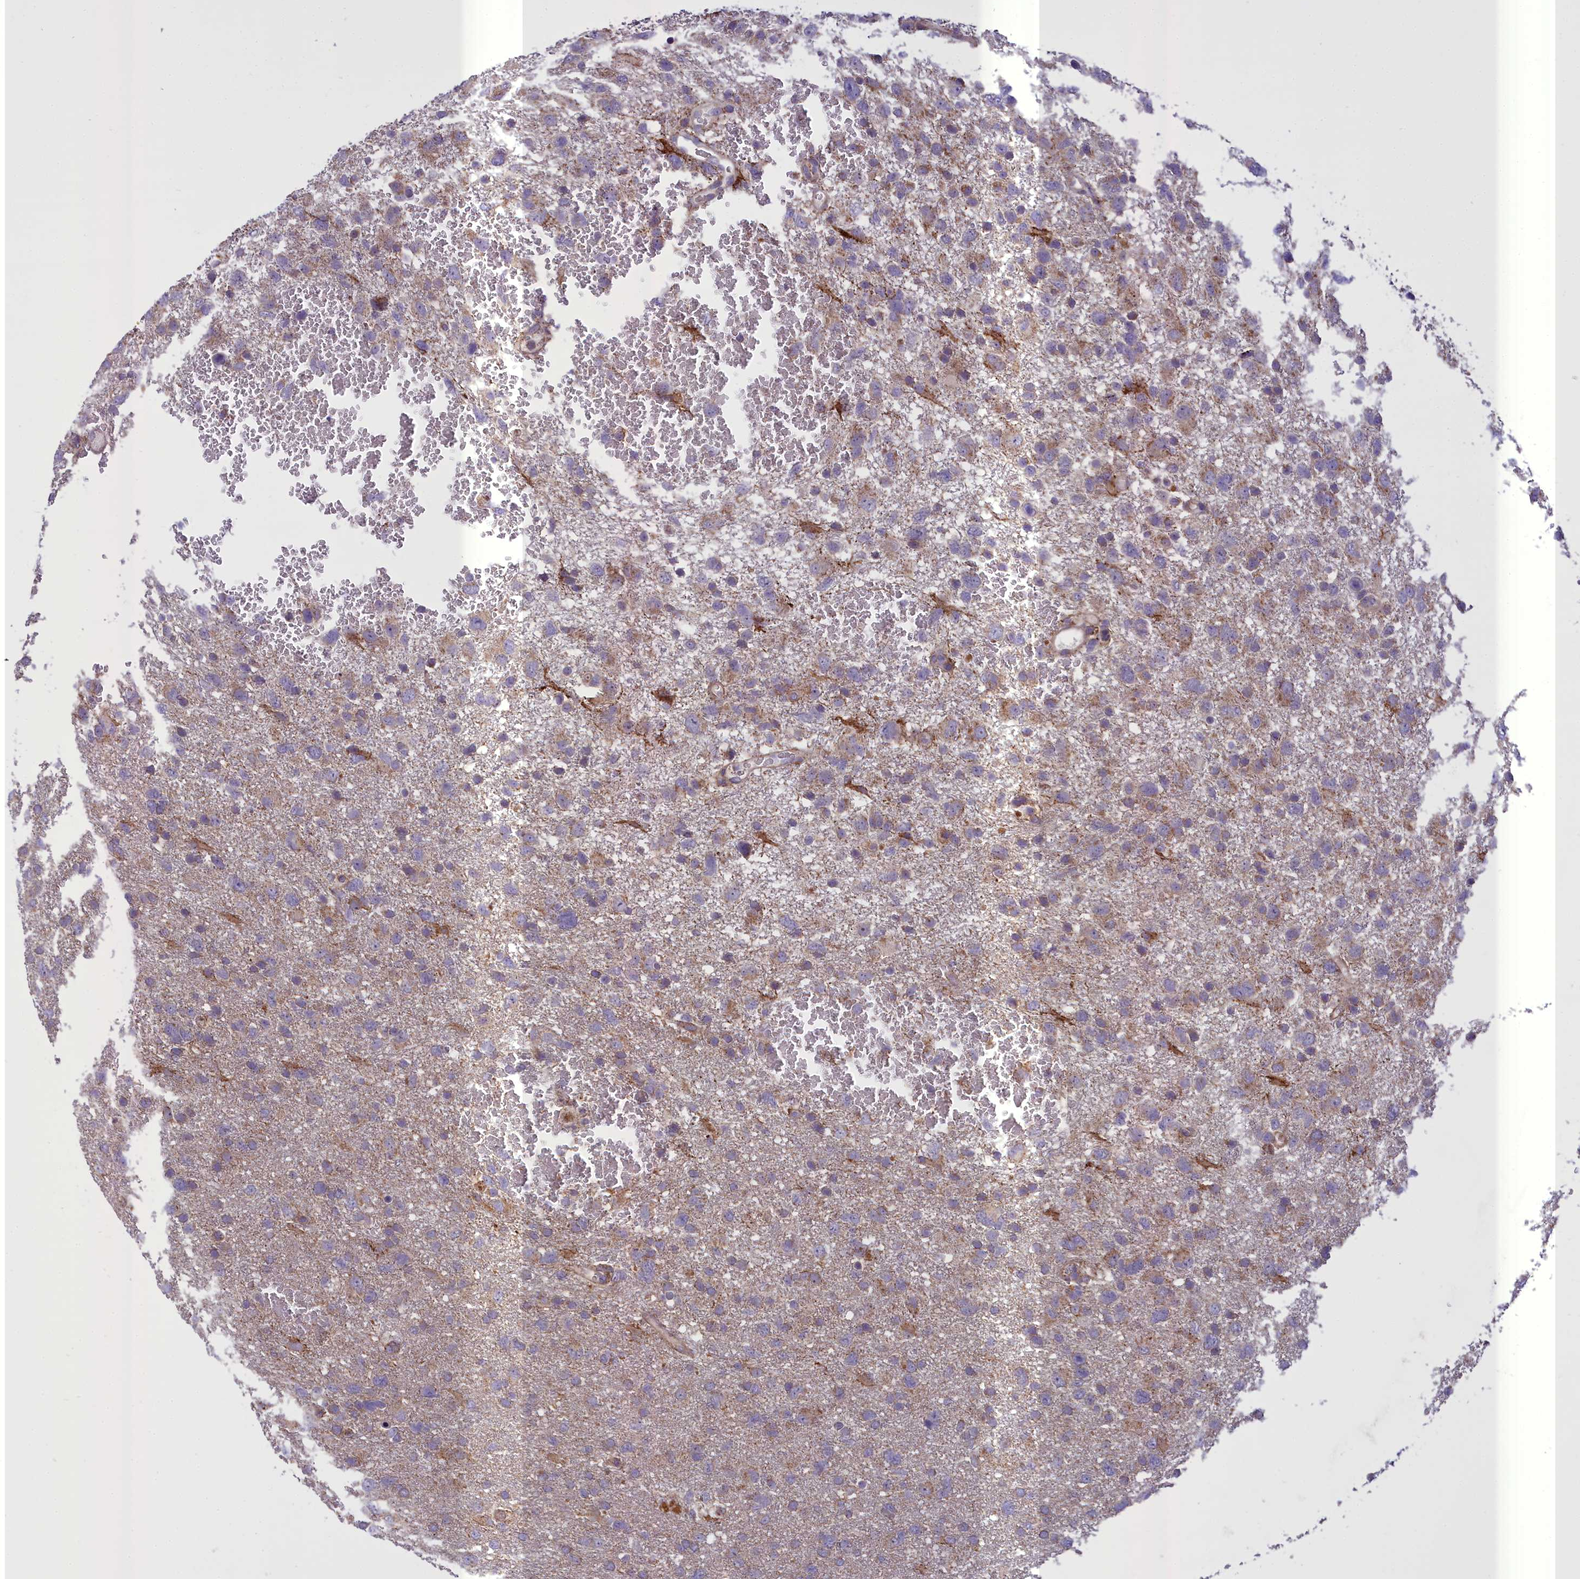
{"staining": {"intensity": "weak", "quantity": "25%-75%", "location": "cytoplasmic/membranous"}, "tissue": "glioma", "cell_type": "Tumor cells", "image_type": "cancer", "snomed": [{"axis": "morphology", "description": "Glioma, malignant, High grade"}, {"axis": "topography", "description": "Brain"}], "caption": "Immunohistochemistry (IHC) photomicrograph of neoplastic tissue: glioma stained using IHC displays low levels of weak protein expression localized specifically in the cytoplasmic/membranous of tumor cells, appearing as a cytoplasmic/membranous brown color.", "gene": "TBC1D24", "patient": {"sex": "male", "age": 61}}